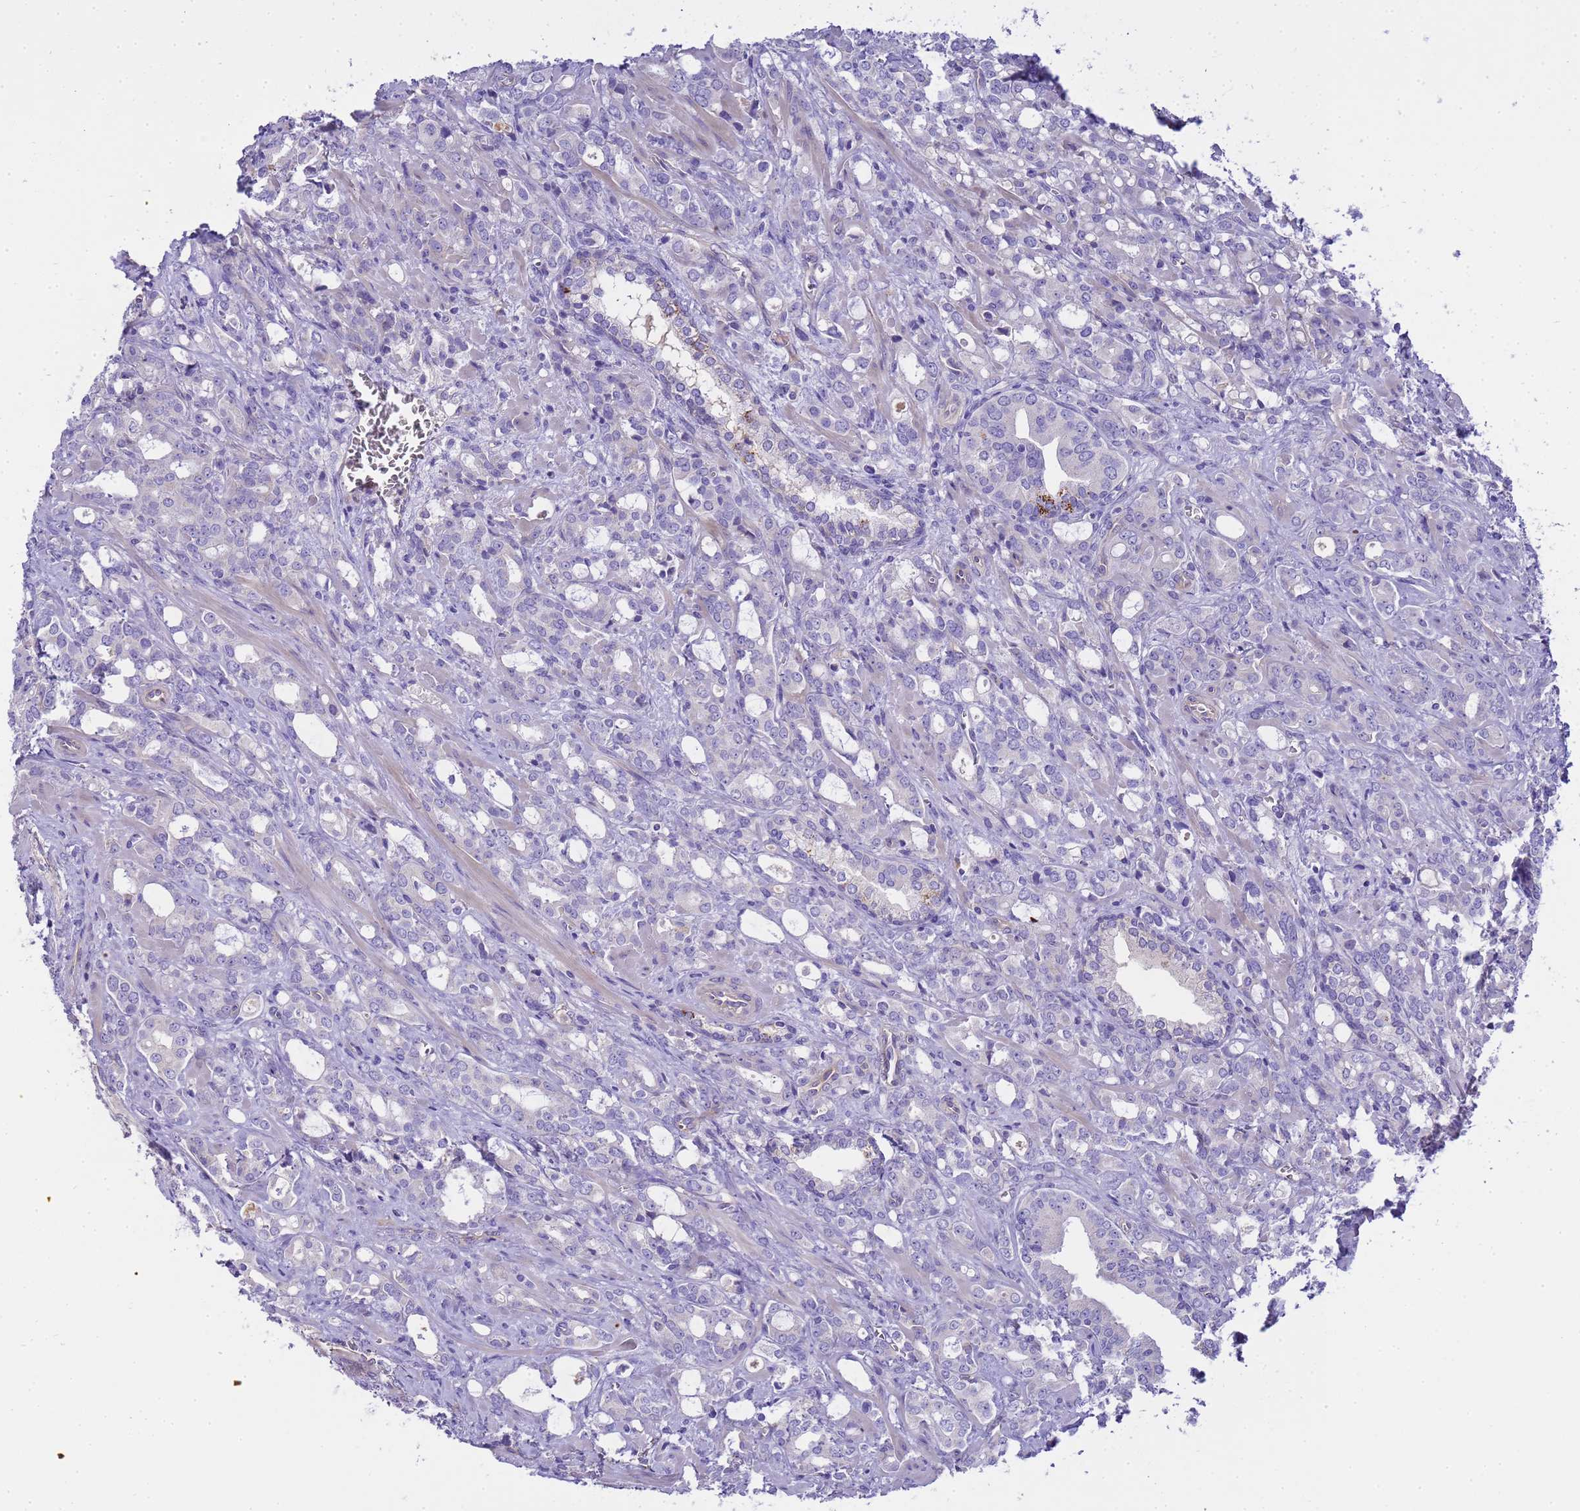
{"staining": {"intensity": "negative", "quantity": "none", "location": "none"}, "tissue": "prostate cancer", "cell_type": "Tumor cells", "image_type": "cancer", "snomed": [{"axis": "morphology", "description": "Adenocarcinoma, High grade"}, {"axis": "topography", "description": "Prostate"}], "caption": "Immunohistochemistry of human prostate cancer demonstrates no staining in tumor cells. The staining was performed using DAB (3,3'-diaminobenzidine) to visualize the protein expression in brown, while the nuclei were stained in blue with hematoxylin (Magnification: 20x).", "gene": "RIPPLY2", "patient": {"sex": "male", "age": 72}}